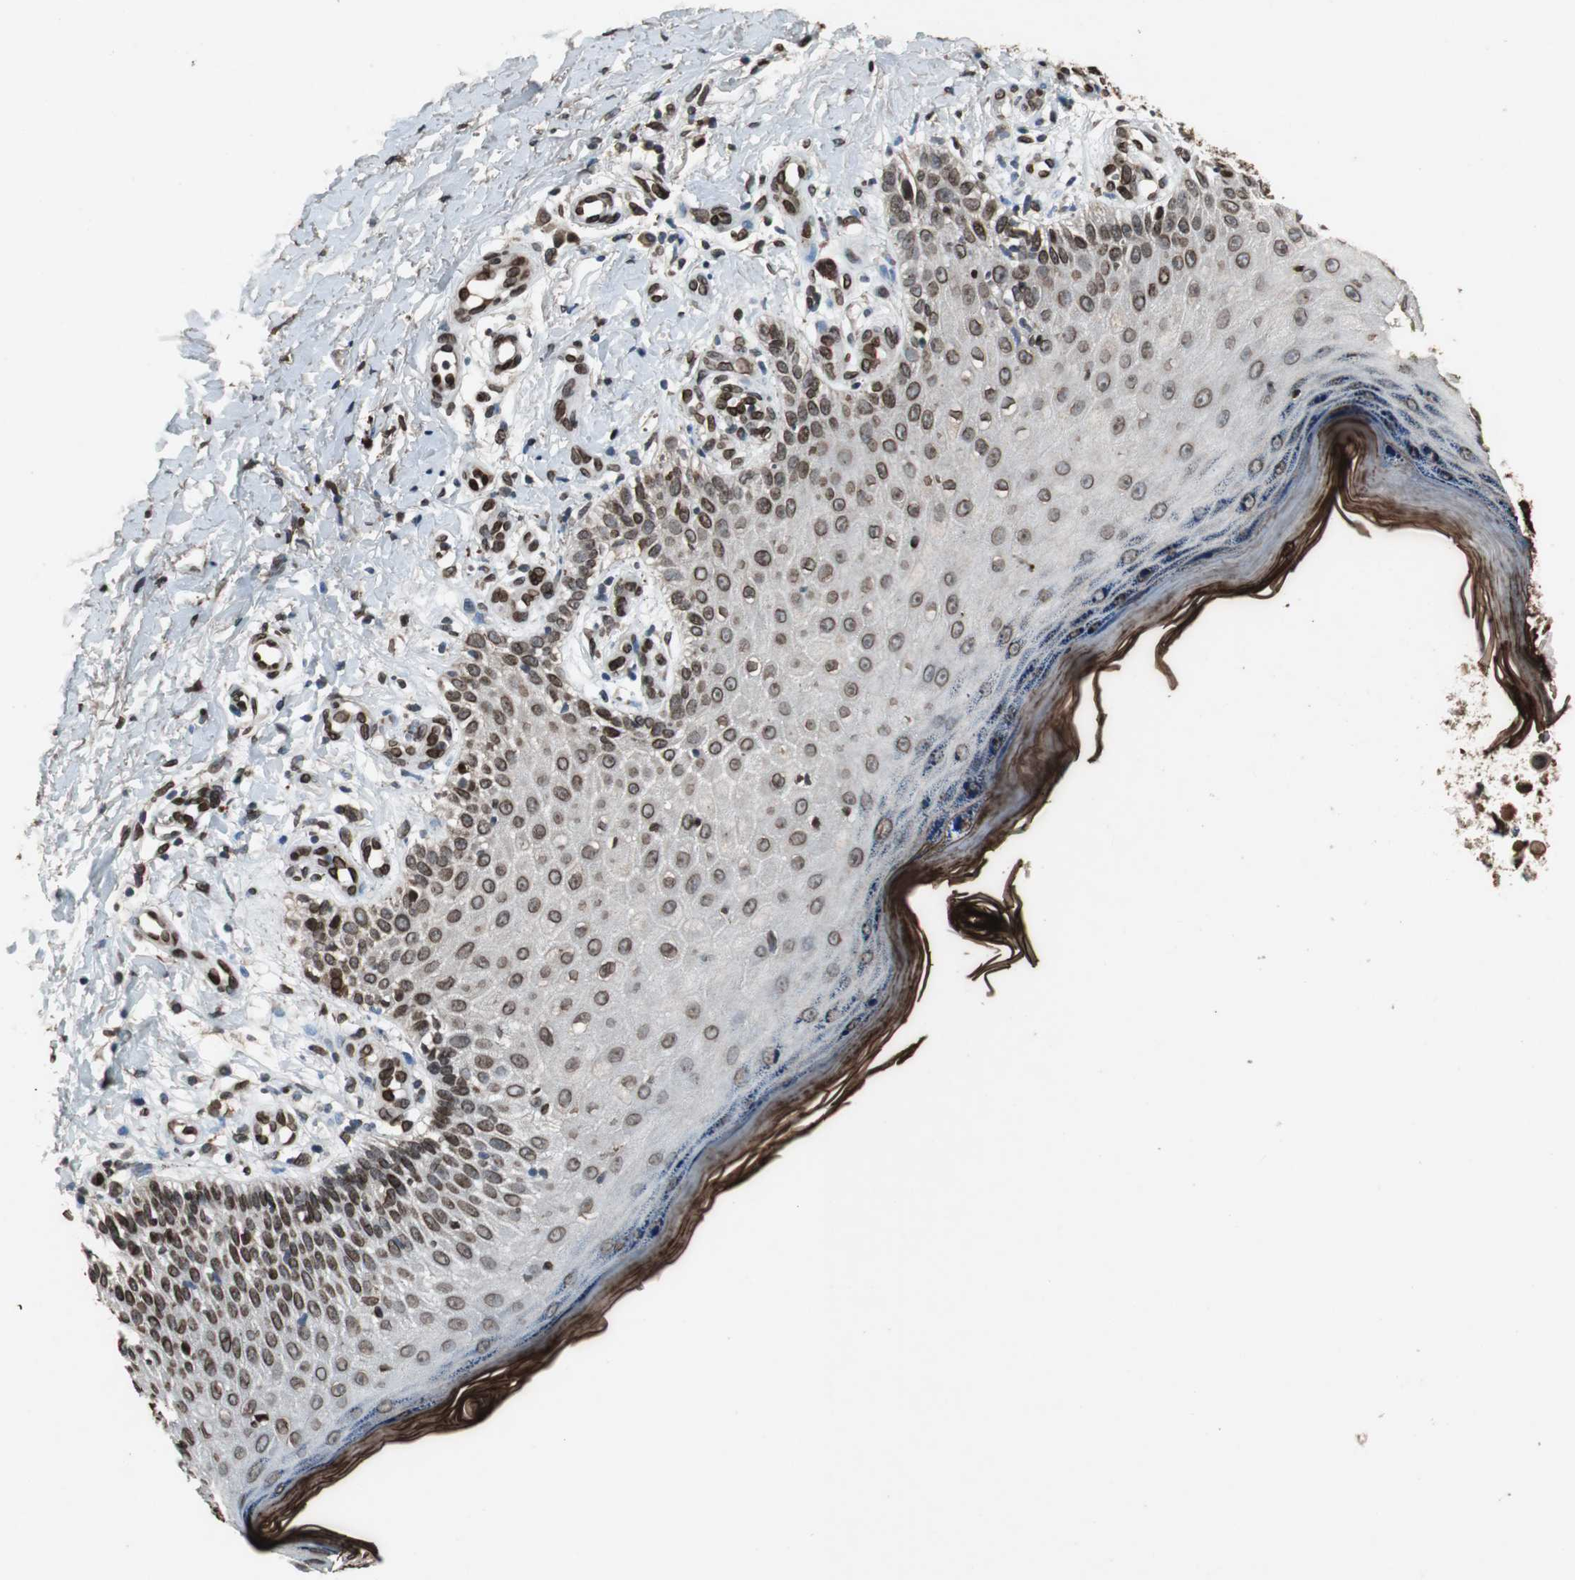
{"staining": {"intensity": "strong", "quantity": ">75%", "location": "cytoplasmic/membranous,nuclear"}, "tissue": "skin cancer", "cell_type": "Tumor cells", "image_type": "cancer", "snomed": [{"axis": "morphology", "description": "Squamous cell carcinoma, NOS"}, {"axis": "topography", "description": "Skin"}], "caption": "Approximately >75% of tumor cells in human skin cancer reveal strong cytoplasmic/membranous and nuclear protein expression as visualized by brown immunohistochemical staining.", "gene": "LMNA", "patient": {"sex": "female", "age": 42}}